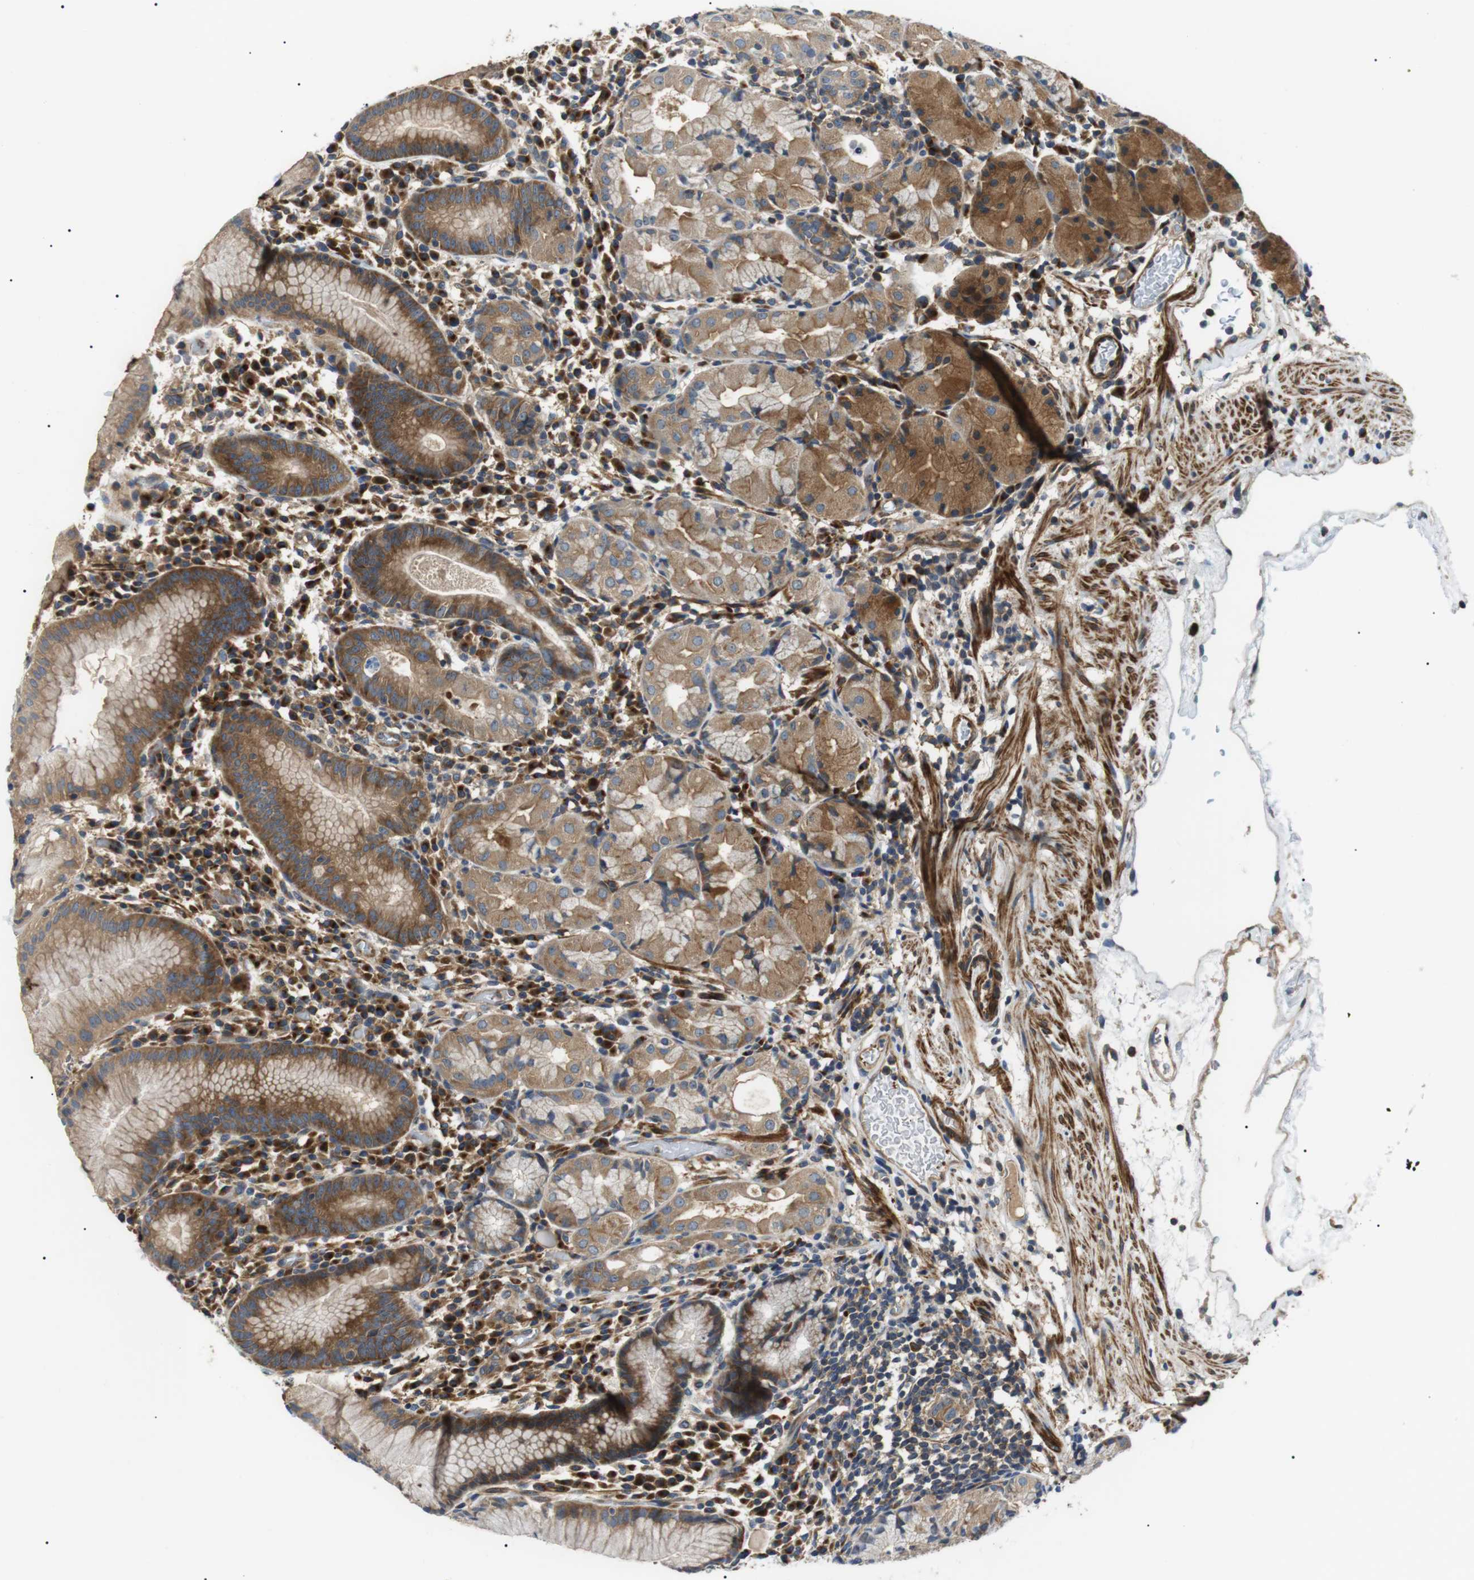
{"staining": {"intensity": "moderate", "quantity": ">75%", "location": "cytoplasmic/membranous"}, "tissue": "stomach", "cell_type": "Glandular cells", "image_type": "normal", "snomed": [{"axis": "morphology", "description": "Normal tissue, NOS"}, {"axis": "topography", "description": "Stomach"}, {"axis": "topography", "description": "Stomach, lower"}], "caption": "Protein expression analysis of unremarkable stomach demonstrates moderate cytoplasmic/membranous positivity in about >75% of glandular cells.", "gene": "DIPK1A", "patient": {"sex": "female", "age": 75}}